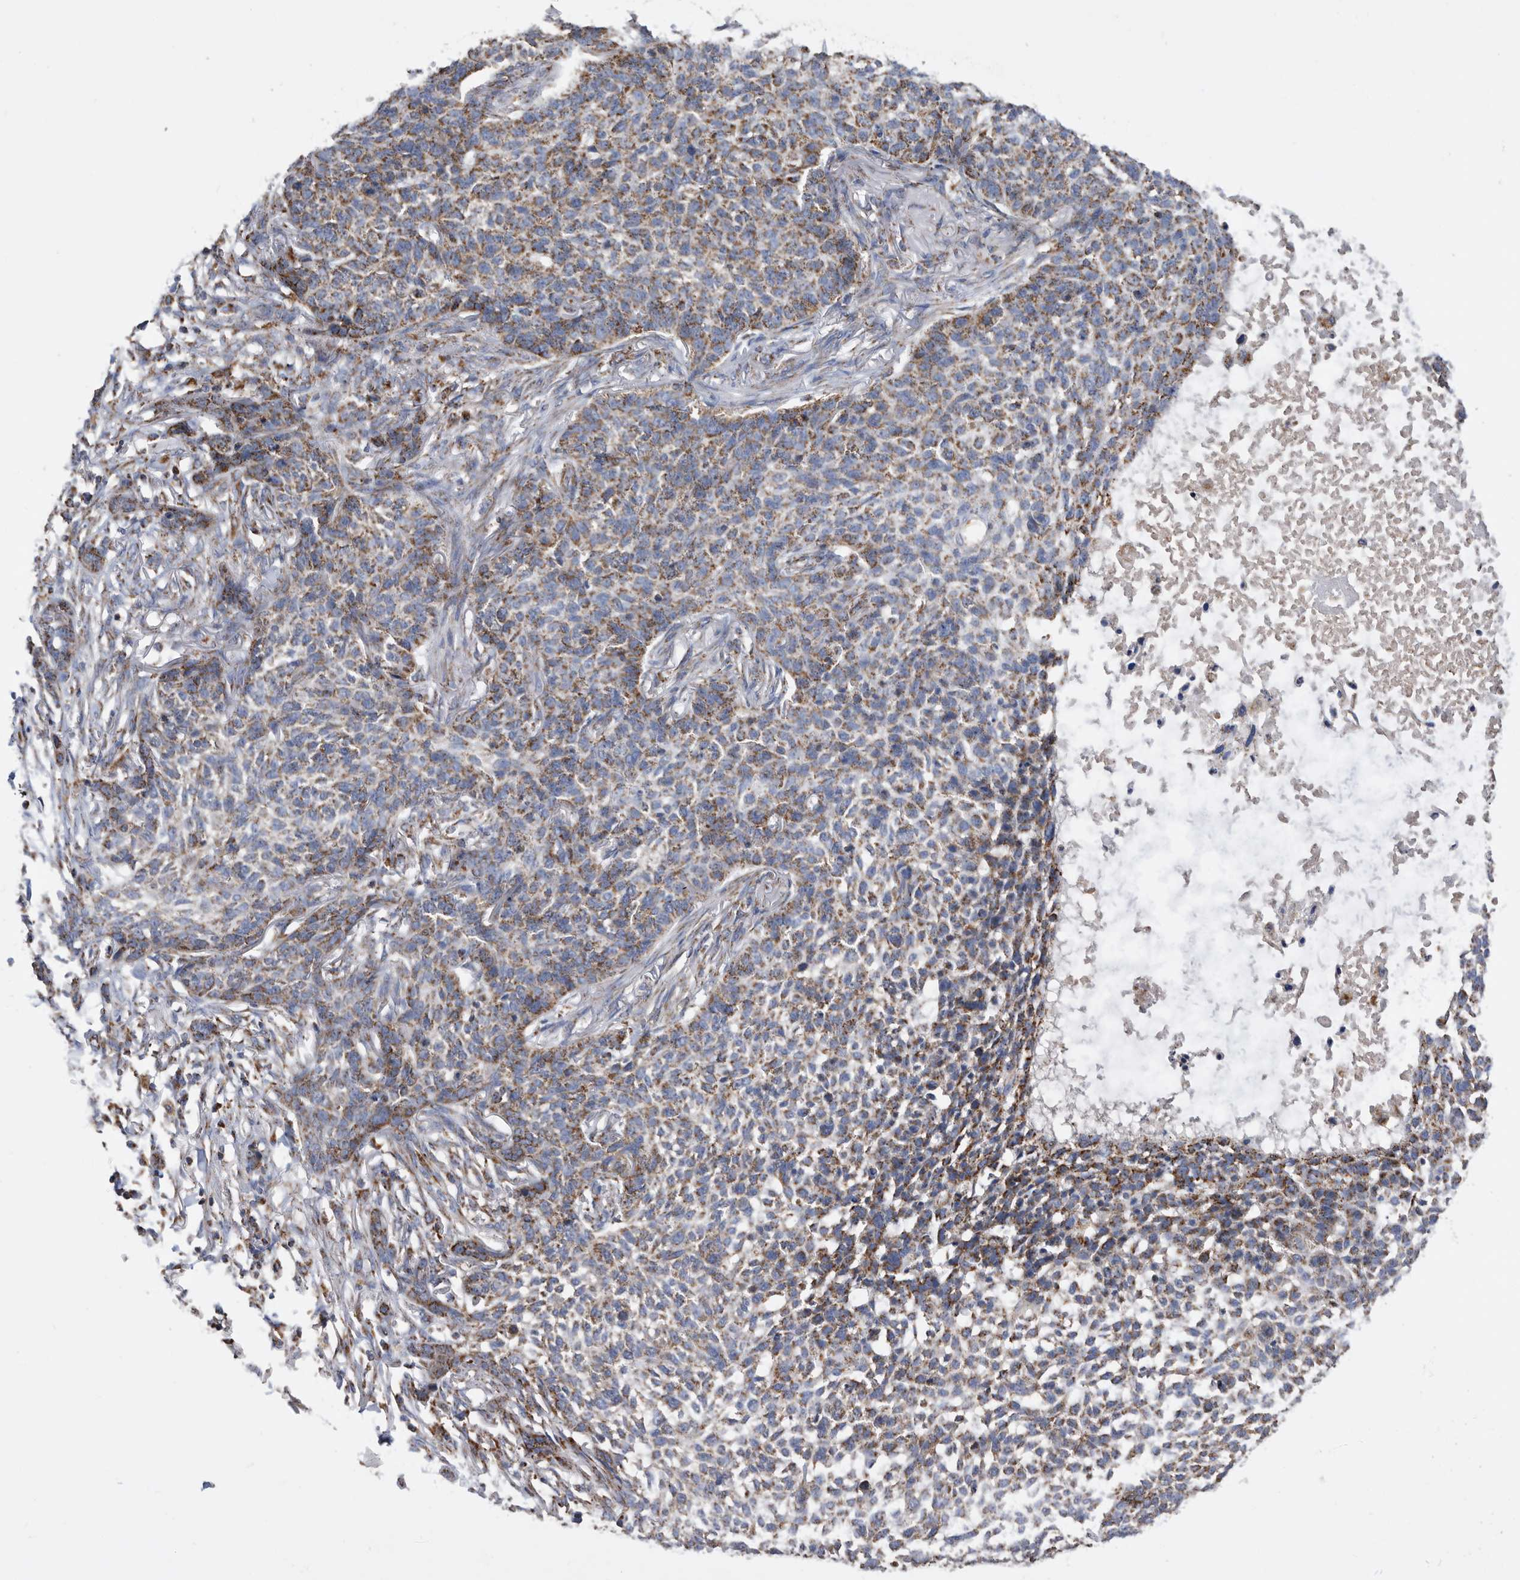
{"staining": {"intensity": "moderate", "quantity": ">75%", "location": "cytoplasmic/membranous"}, "tissue": "skin cancer", "cell_type": "Tumor cells", "image_type": "cancer", "snomed": [{"axis": "morphology", "description": "Basal cell carcinoma"}, {"axis": "topography", "description": "Skin"}], "caption": "An immunohistochemistry photomicrograph of tumor tissue is shown. Protein staining in brown shows moderate cytoplasmic/membranous positivity in basal cell carcinoma (skin) within tumor cells.", "gene": "WFDC1", "patient": {"sex": "male", "age": 85}}